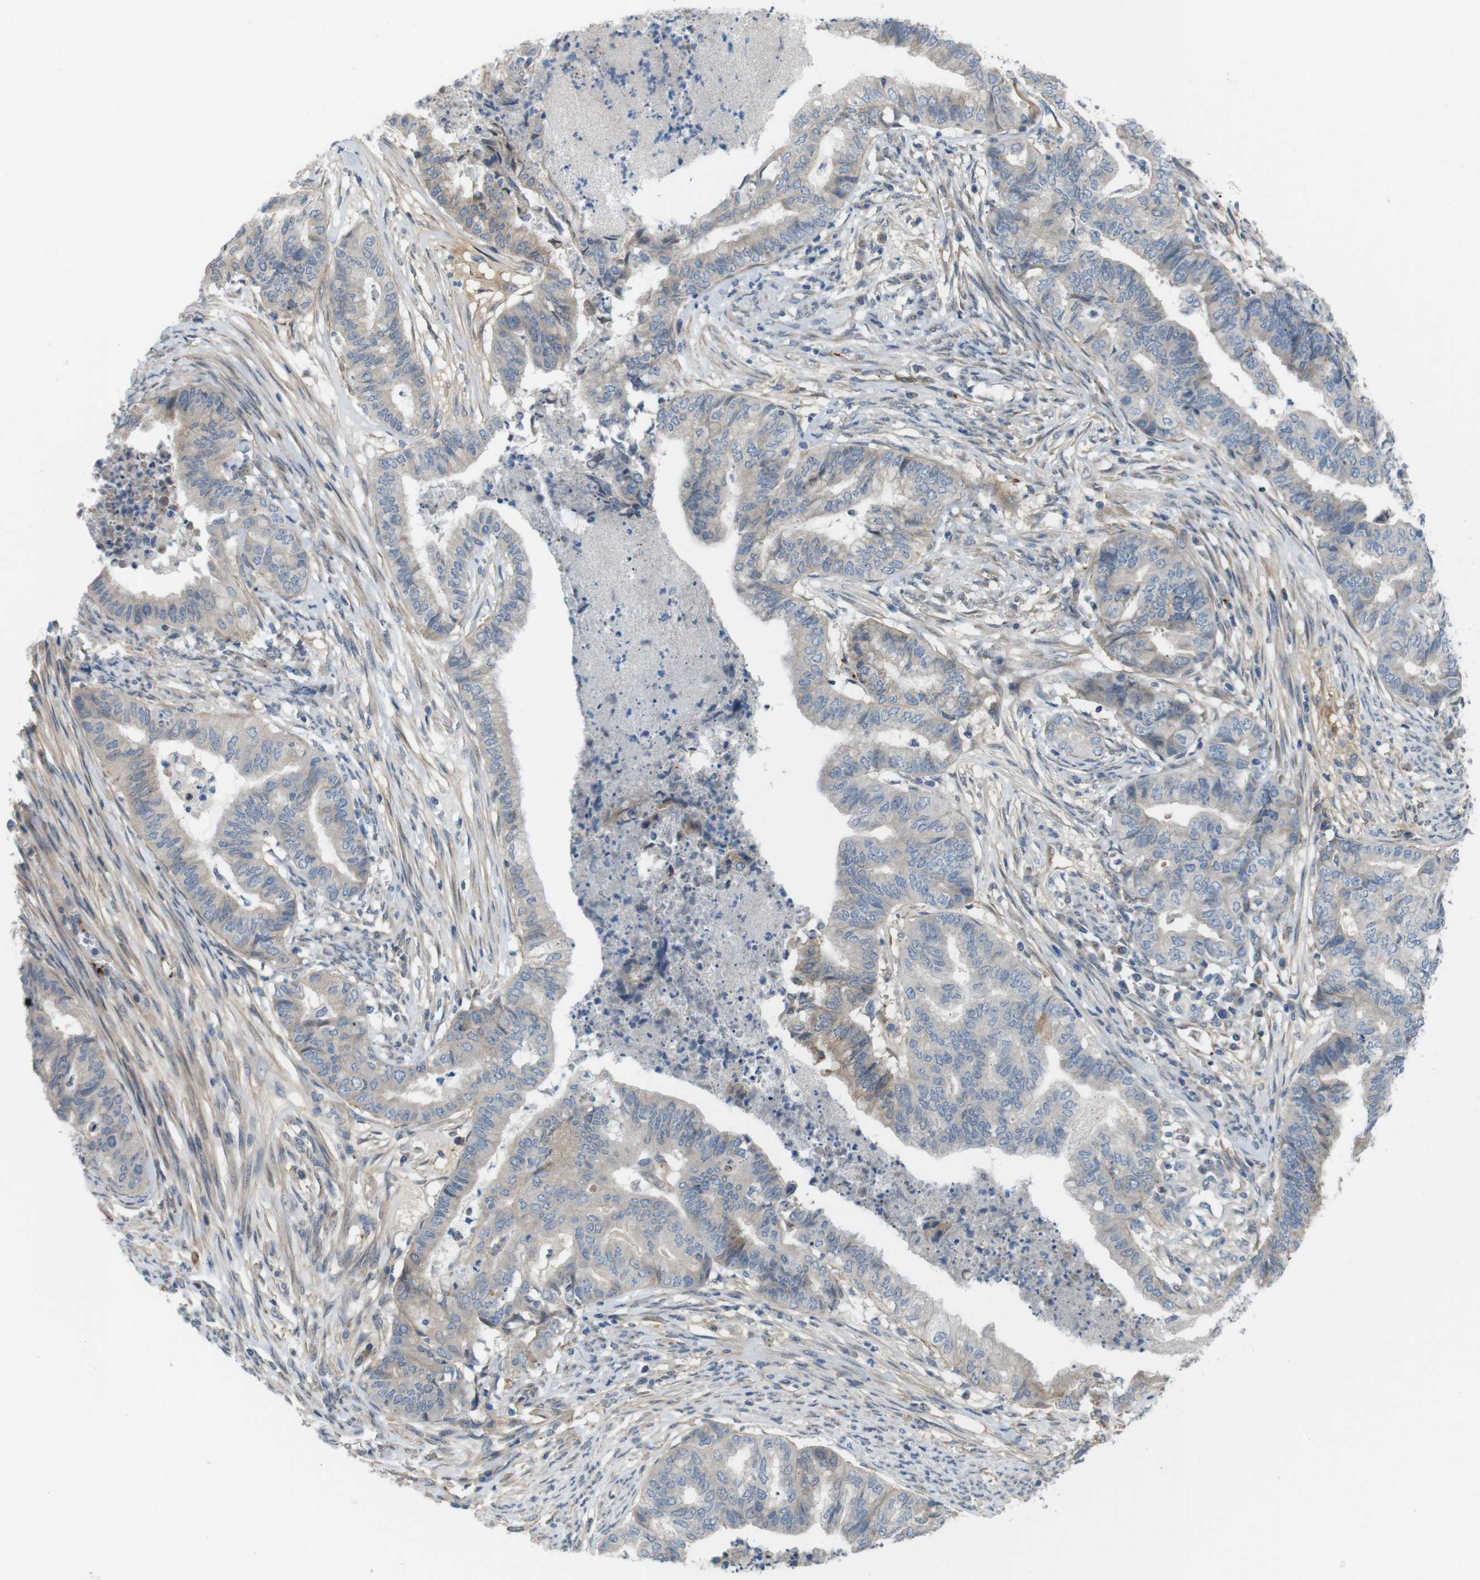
{"staining": {"intensity": "weak", "quantity": ">75%", "location": "cytoplasmic/membranous"}, "tissue": "endometrial cancer", "cell_type": "Tumor cells", "image_type": "cancer", "snomed": [{"axis": "morphology", "description": "Adenocarcinoma, NOS"}, {"axis": "topography", "description": "Endometrium"}], "caption": "DAB immunohistochemical staining of human endometrial cancer (adenocarcinoma) displays weak cytoplasmic/membranous protein positivity in about >75% of tumor cells. The protein is stained brown, and the nuclei are stained in blue (DAB (3,3'-diaminobenzidine) IHC with brightfield microscopy, high magnification).", "gene": "BVES", "patient": {"sex": "female", "age": 79}}